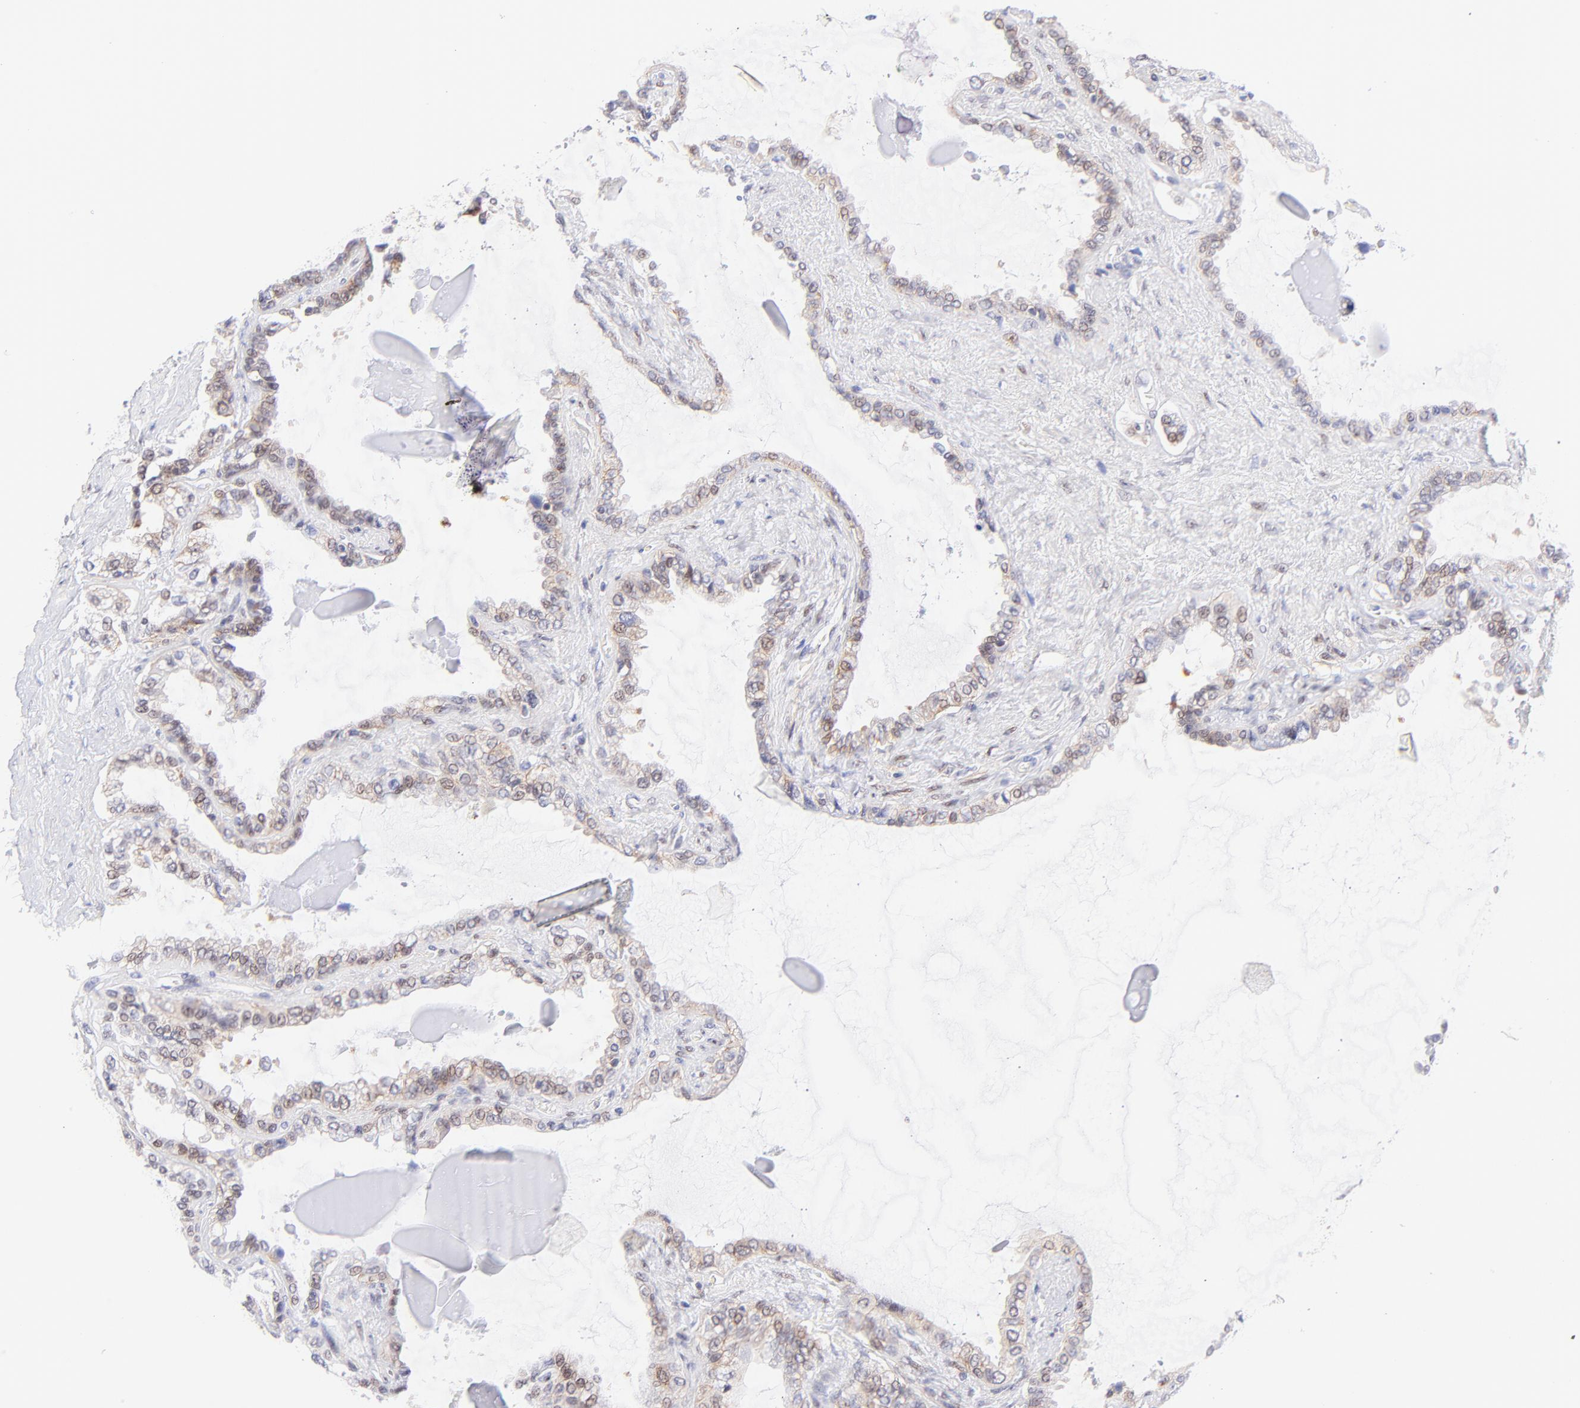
{"staining": {"intensity": "weak", "quantity": "<25%", "location": "nuclear"}, "tissue": "seminal vesicle", "cell_type": "Glandular cells", "image_type": "normal", "snomed": [{"axis": "morphology", "description": "Normal tissue, NOS"}, {"axis": "morphology", "description": "Inflammation, NOS"}, {"axis": "topography", "description": "Urinary bladder"}, {"axis": "topography", "description": "Prostate"}, {"axis": "topography", "description": "Seminal veicle"}], "caption": "Photomicrograph shows no protein expression in glandular cells of unremarkable seminal vesicle.", "gene": "PBDC1", "patient": {"sex": "male", "age": 82}}